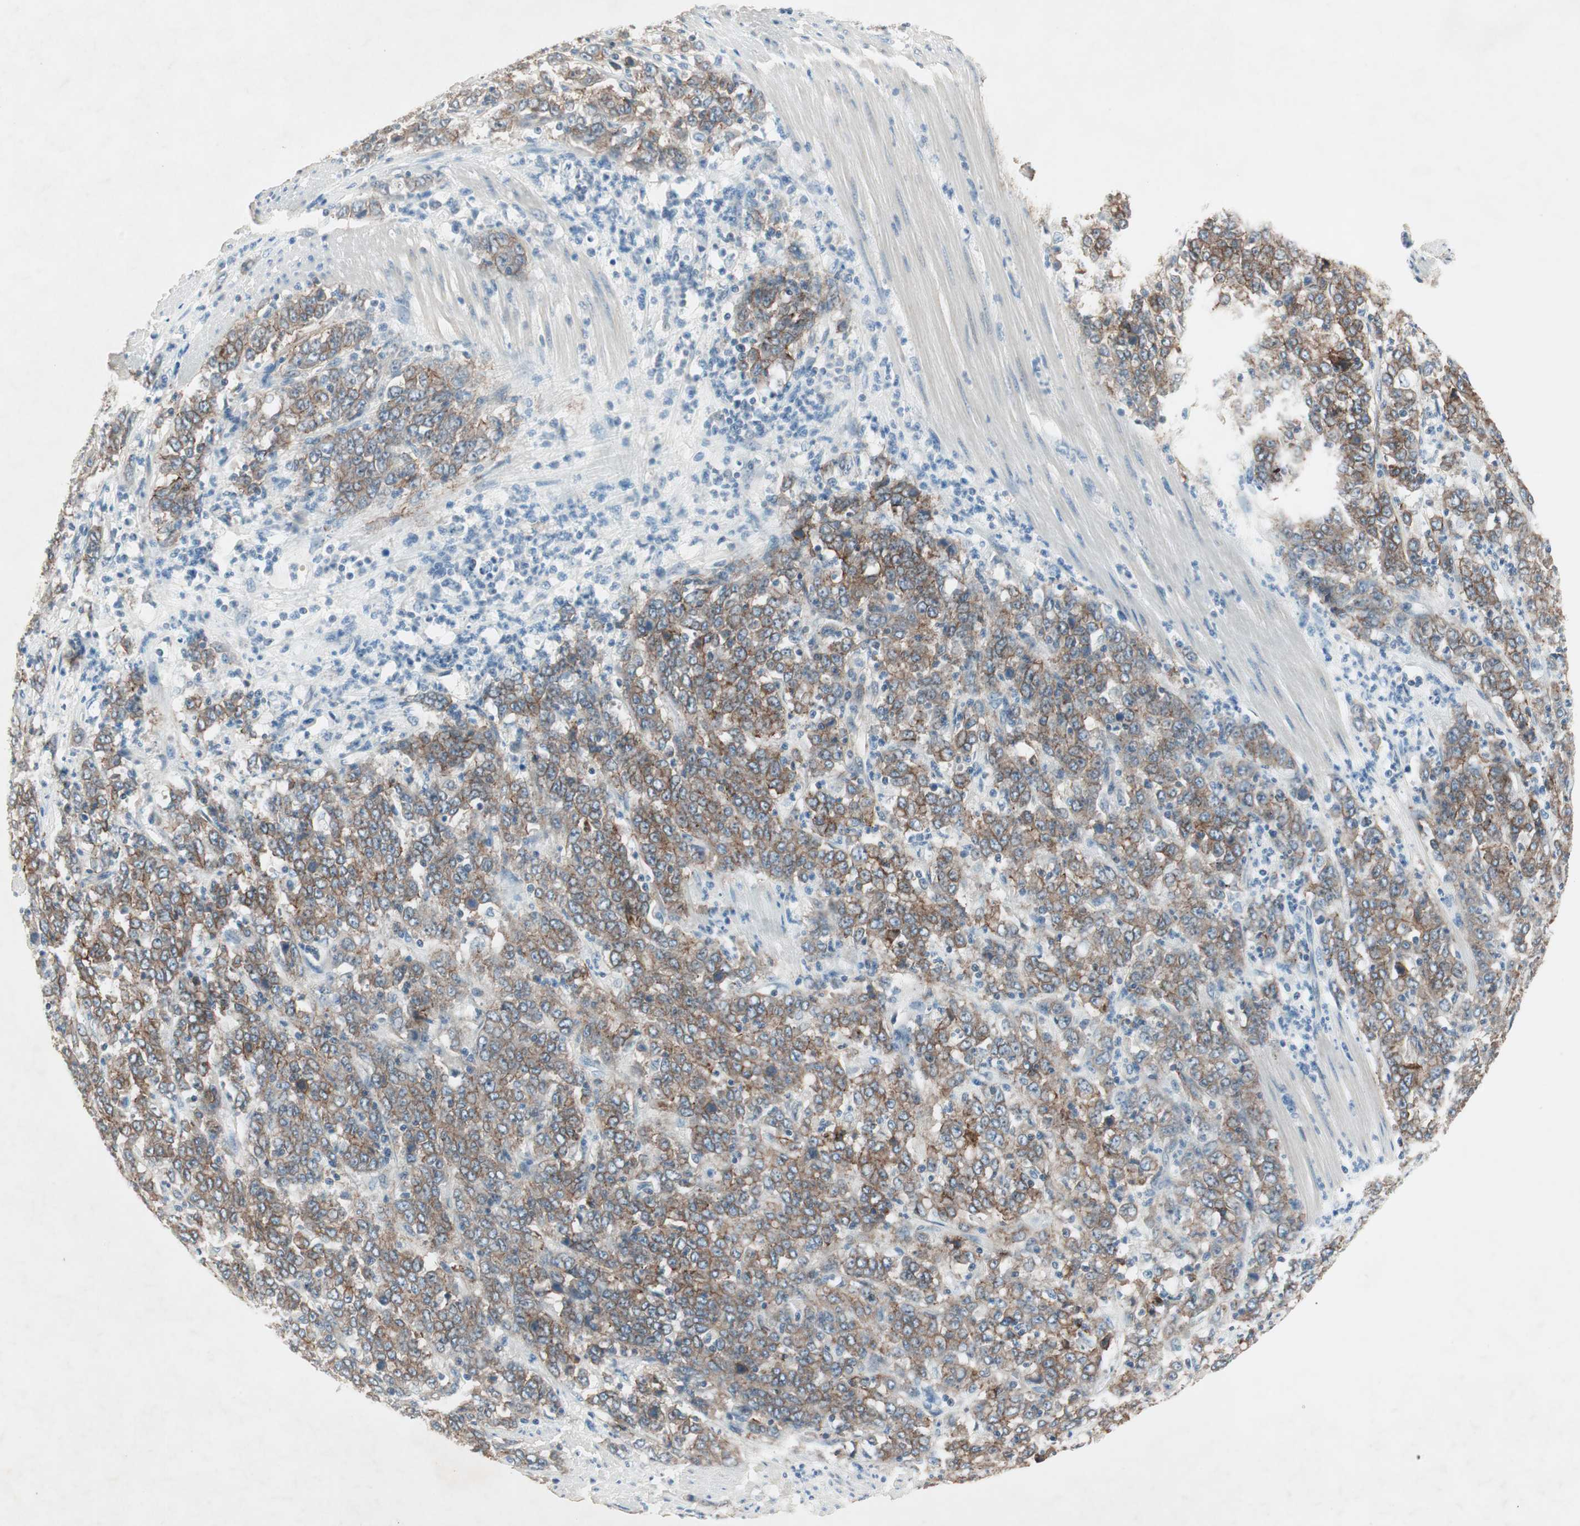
{"staining": {"intensity": "moderate", "quantity": ">75%", "location": "cytoplasmic/membranous"}, "tissue": "stomach cancer", "cell_type": "Tumor cells", "image_type": "cancer", "snomed": [{"axis": "morphology", "description": "Adenocarcinoma, NOS"}, {"axis": "topography", "description": "Stomach, lower"}], "caption": "Brown immunohistochemical staining in human stomach cancer (adenocarcinoma) demonstrates moderate cytoplasmic/membranous expression in approximately >75% of tumor cells.", "gene": "ITGB4", "patient": {"sex": "female", "age": 71}}